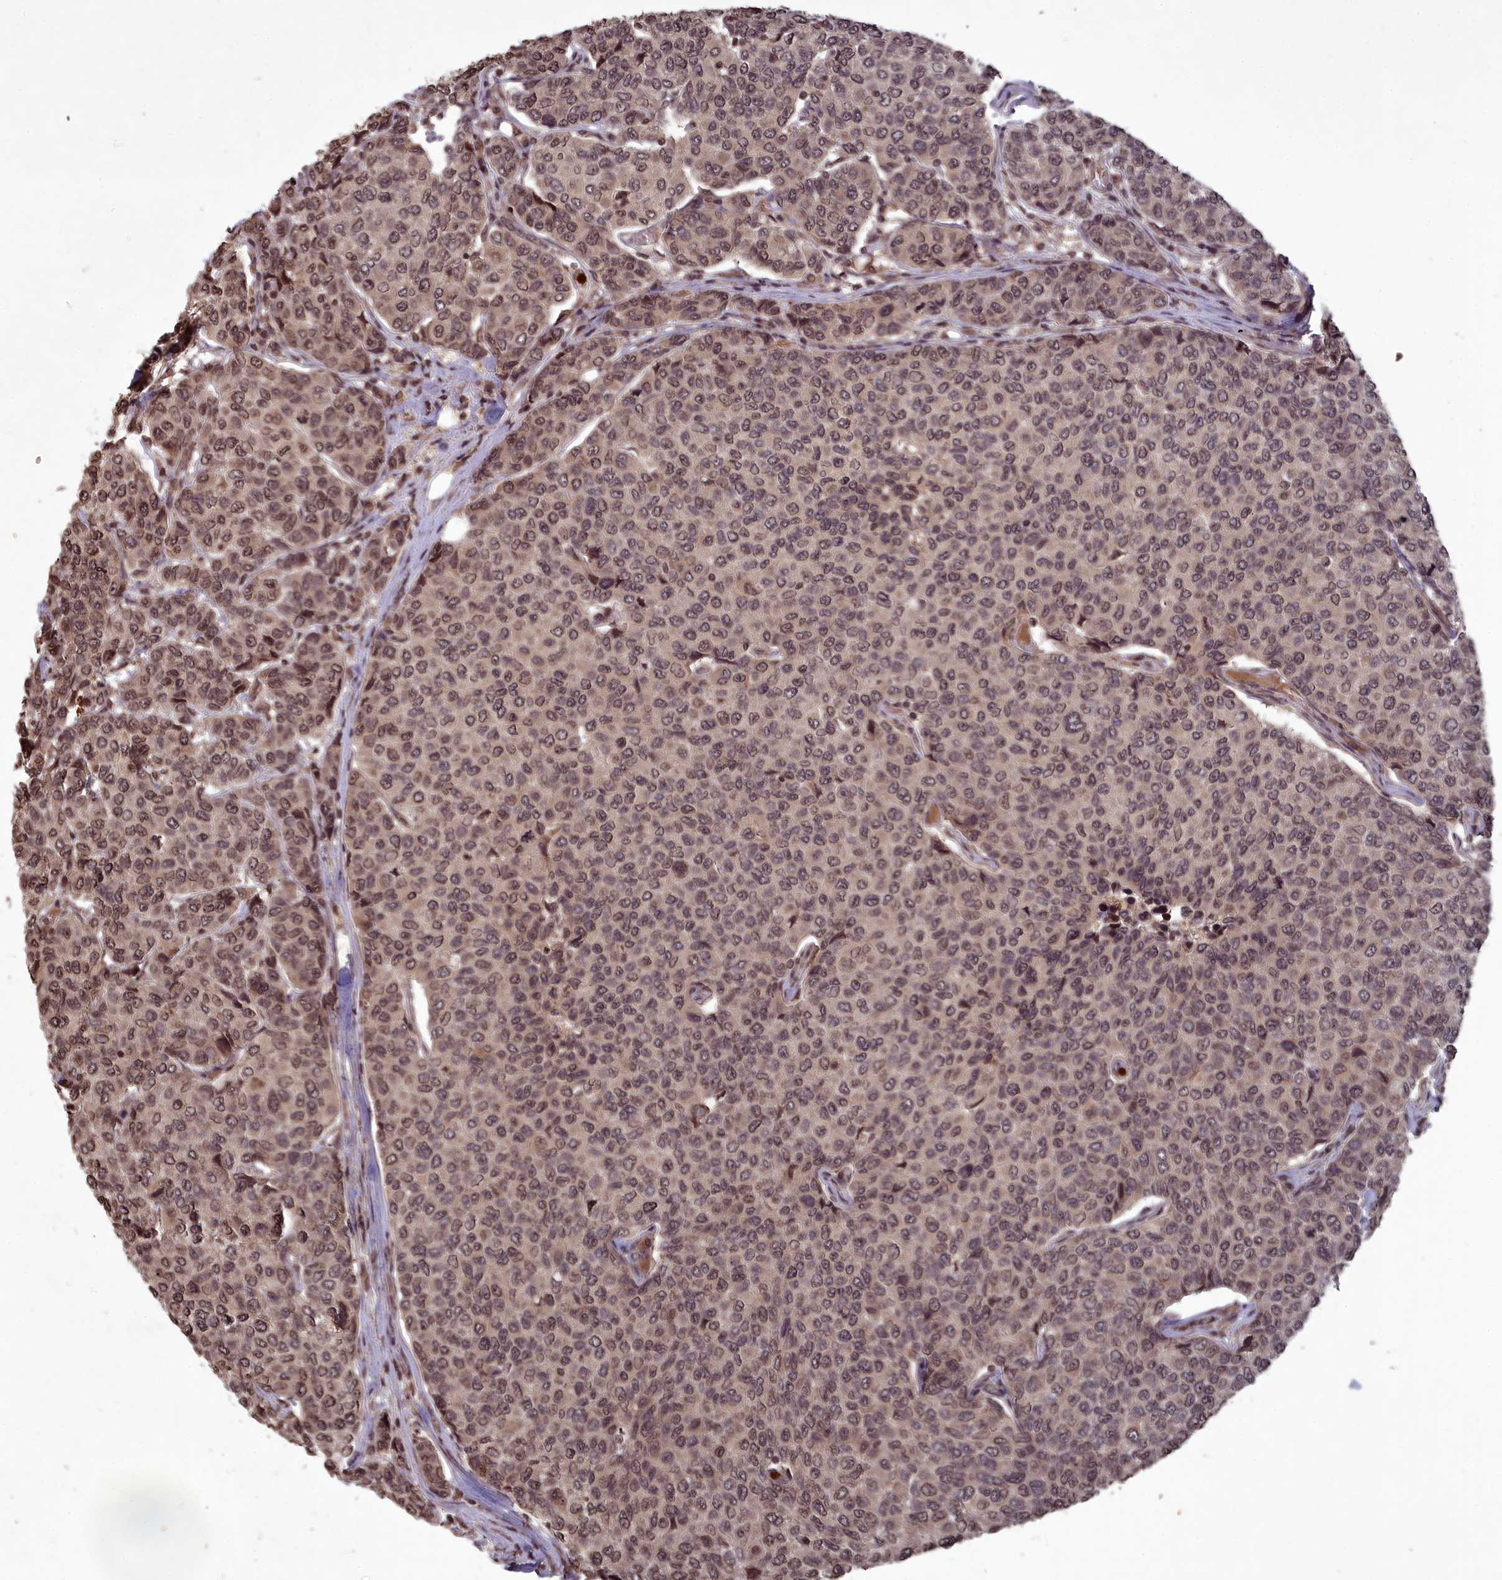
{"staining": {"intensity": "moderate", "quantity": ">75%", "location": "nuclear"}, "tissue": "breast cancer", "cell_type": "Tumor cells", "image_type": "cancer", "snomed": [{"axis": "morphology", "description": "Duct carcinoma"}, {"axis": "topography", "description": "Breast"}], "caption": "An image of breast cancer (invasive ductal carcinoma) stained for a protein displays moderate nuclear brown staining in tumor cells. Nuclei are stained in blue.", "gene": "SRMS", "patient": {"sex": "female", "age": 55}}